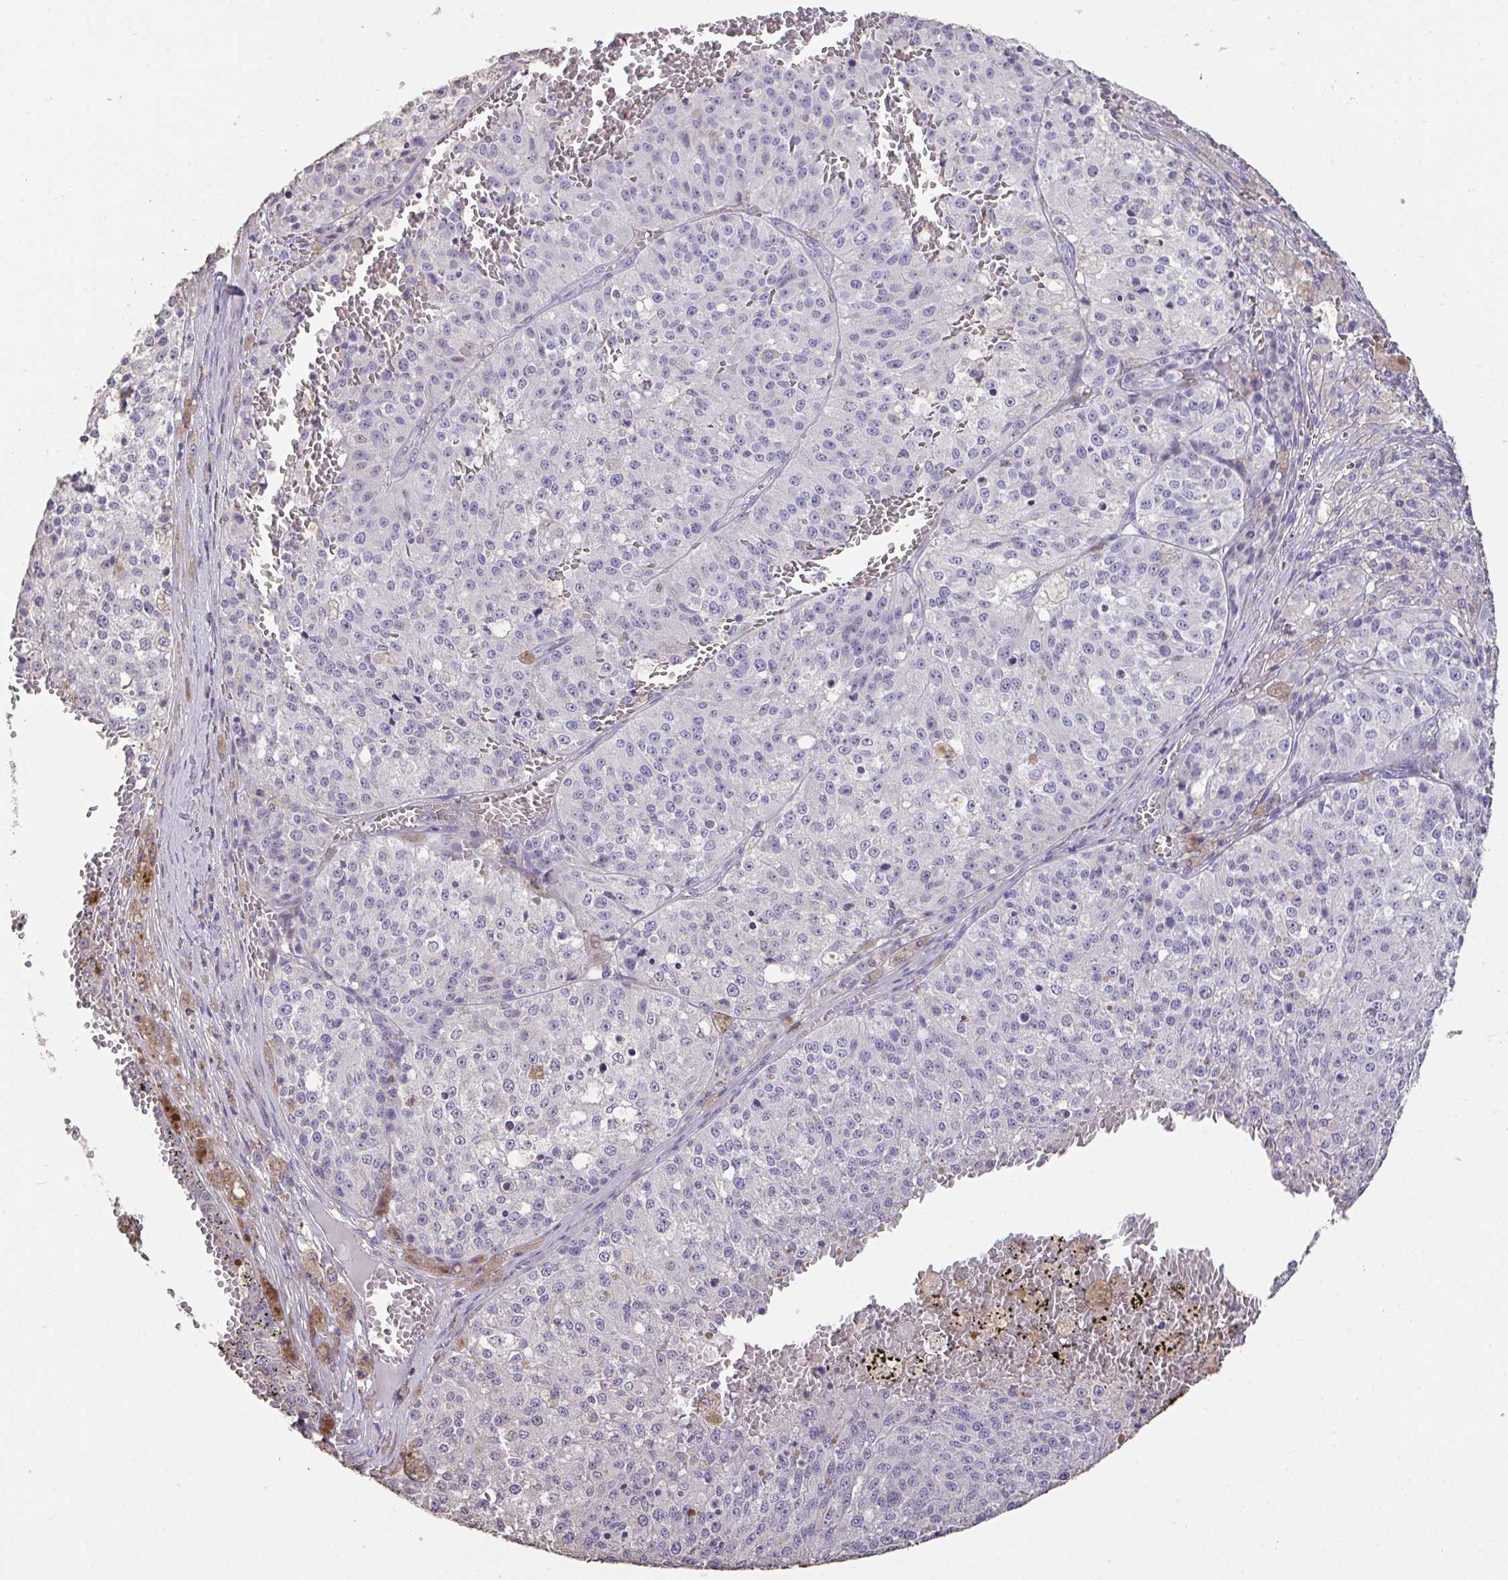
{"staining": {"intensity": "negative", "quantity": "none", "location": "none"}, "tissue": "melanoma", "cell_type": "Tumor cells", "image_type": "cancer", "snomed": [{"axis": "morphology", "description": "Malignant melanoma, Metastatic site"}, {"axis": "topography", "description": "Lymph node"}], "caption": "This is a photomicrograph of immunohistochemistry staining of melanoma, which shows no expression in tumor cells.", "gene": "IL23R", "patient": {"sex": "female", "age": 64}}